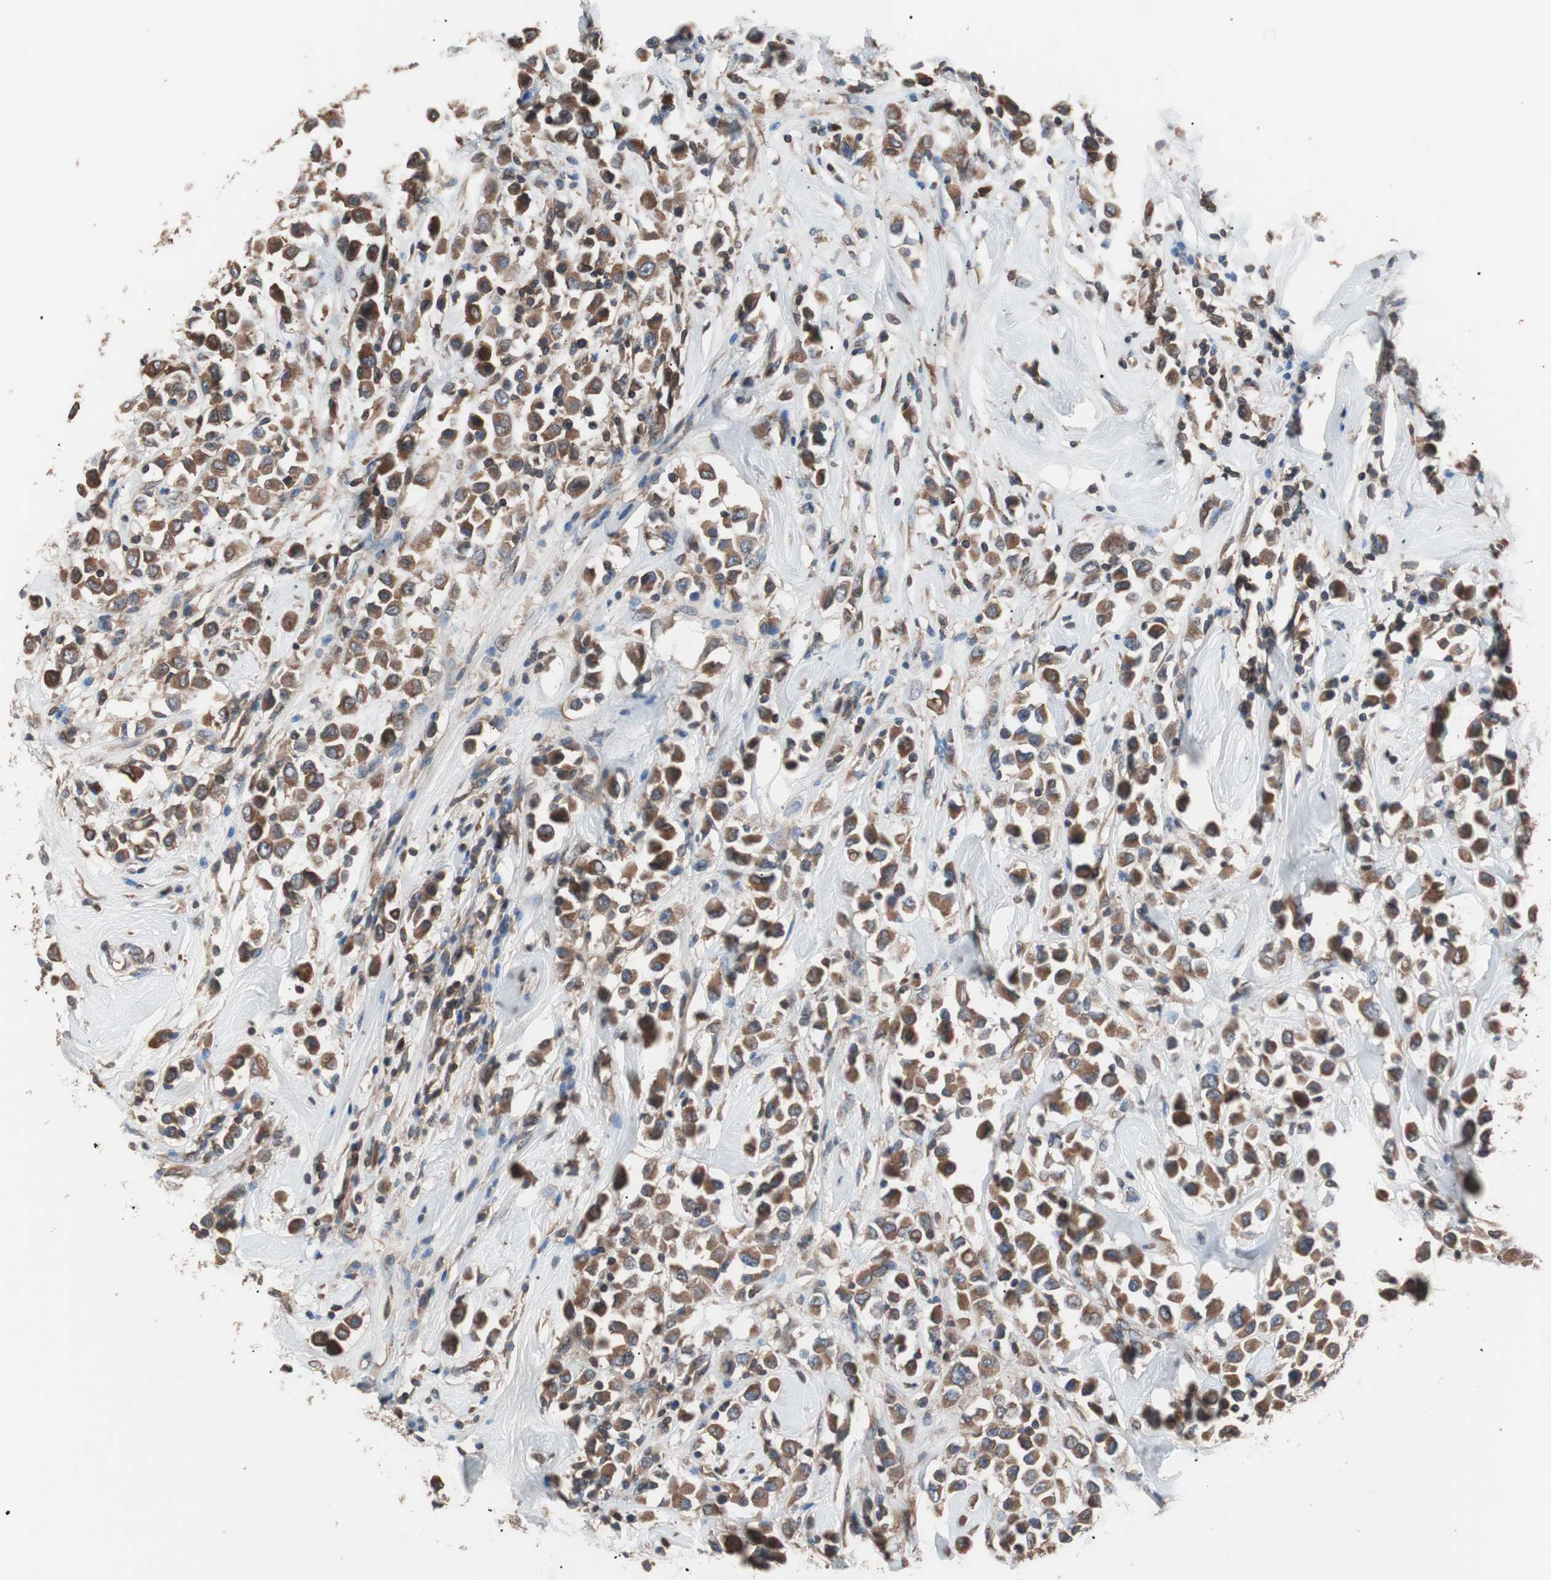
{"staining": {"intensity": "moderate", "quantity": ">75%", "location": "cytoplasmic/membranous"}, "tissue": "breast cancer", "cell_type": "Tumor cells", "image_type": "cancer", "snomed": [{"axis": "morphology", "description": "Duct carcinoma"}, {"axis": "topography", "description": "Breast"}], "caption": "A brown stain highlights moderate cytoplasmic/membranous expression of a protein in human breast cancer (infiltrating ductal carcinoma) tumor cells.", "gene": "GLYCTK", "patient": {"sex": "female", "age": 61}}